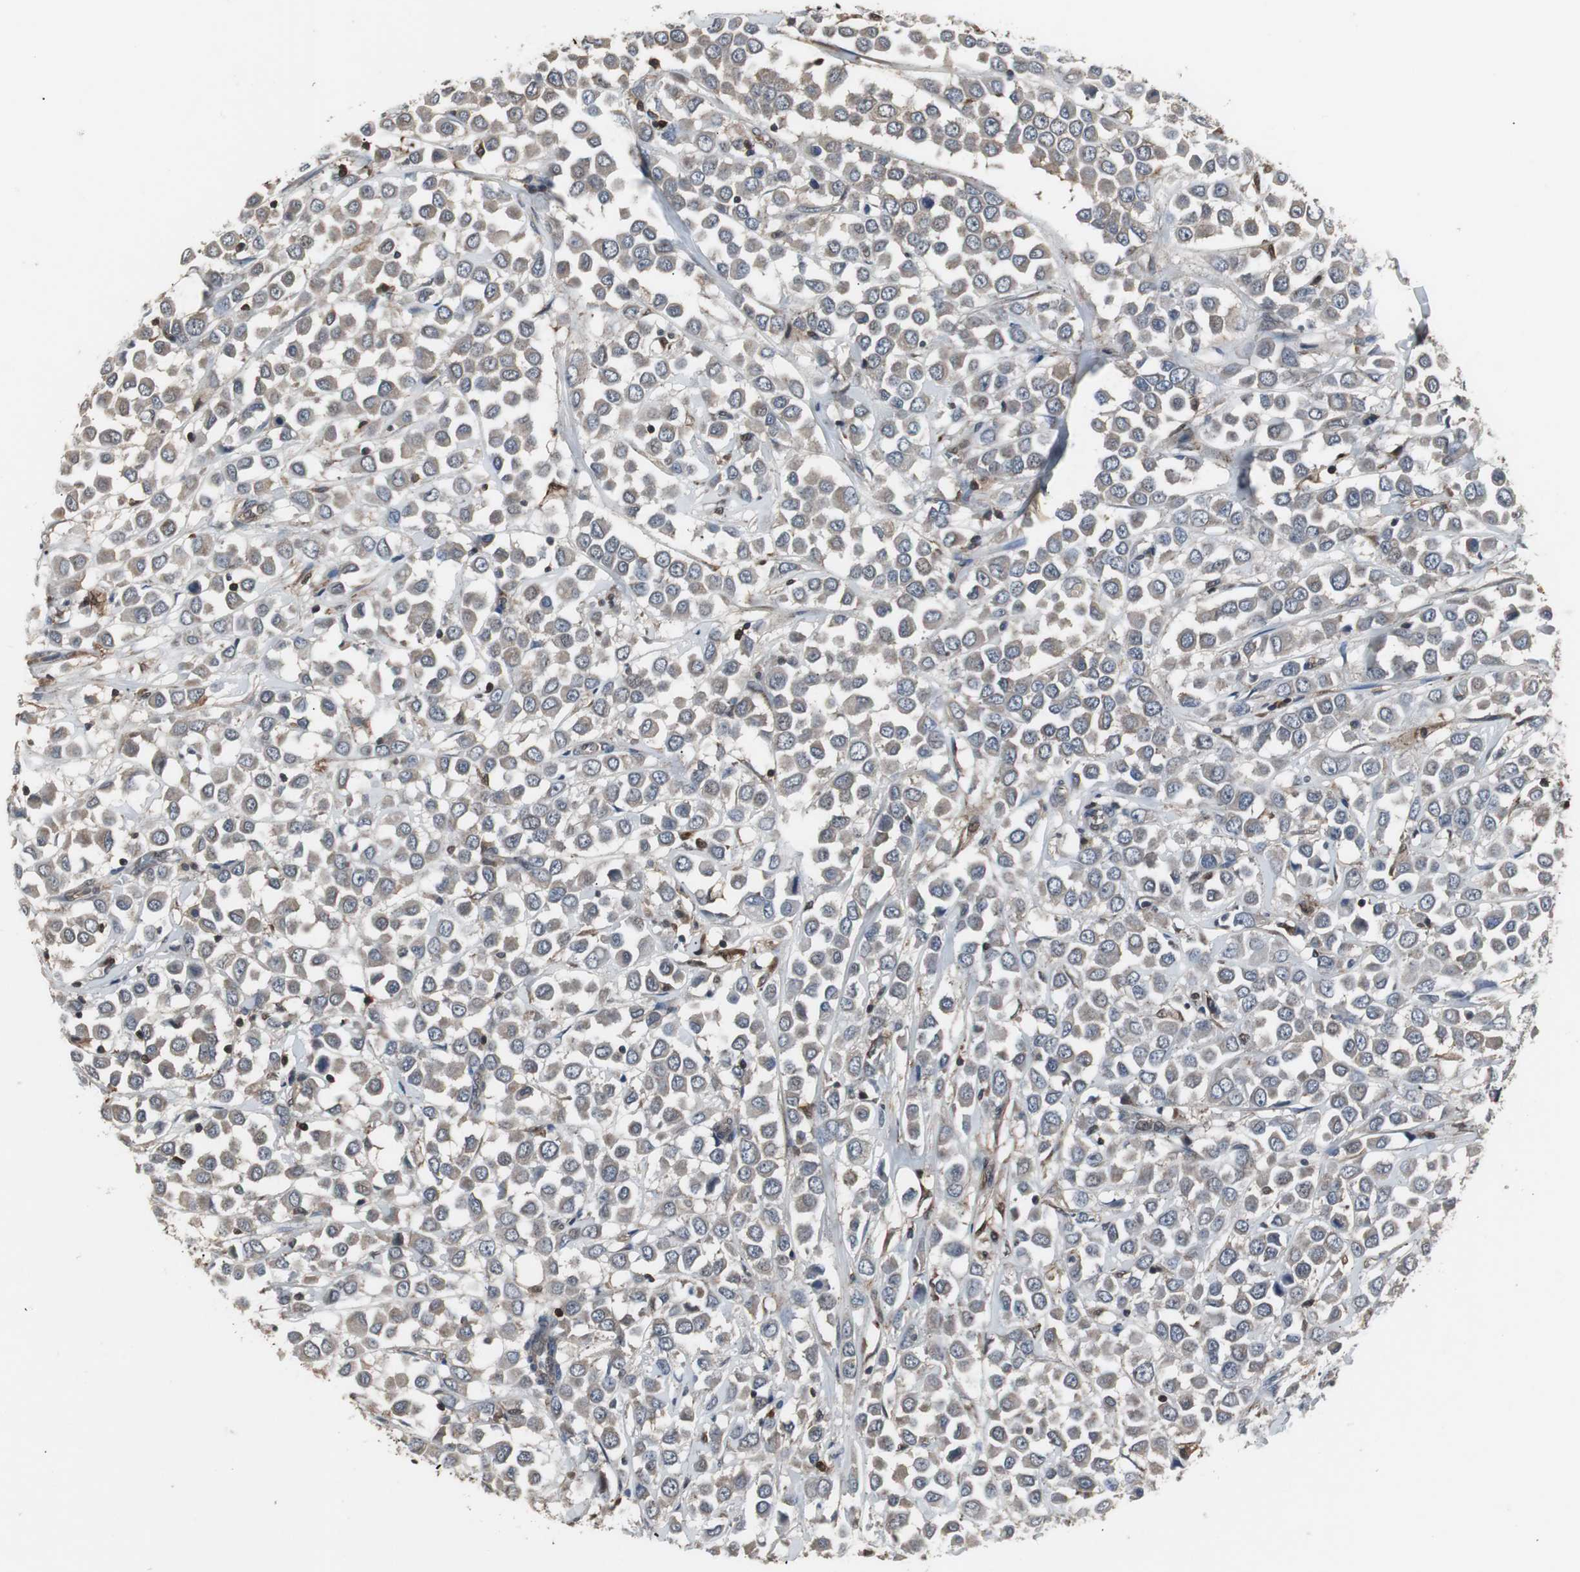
{"staining": {"intensity": "weak", "quantity": "25%-75%", "location": "cytoplasmic/membranous"}, "tissue": "breast cancer", "cell_type": "Tumor cells", "image_type": "cancer", "snomed": [{"axis": "morphology", "description": "Duct carcinoma"}, {"axis": "topography", "description": "Breast"}], "caption": "The image reveals a brown stain indicating the presence of a protein in the cytoplasmic/membranous of tumor cells in infiltrating ductal carcinoma (breast). The protein of interest is stained brown, and the nuclei are stained in blue (DAB (3,3'-diaminobenzidine) IHC with brightfield microscopy, high magnification).", "gene": "ZSCAN22", "patient": {"sex": "female", "age": 61}}